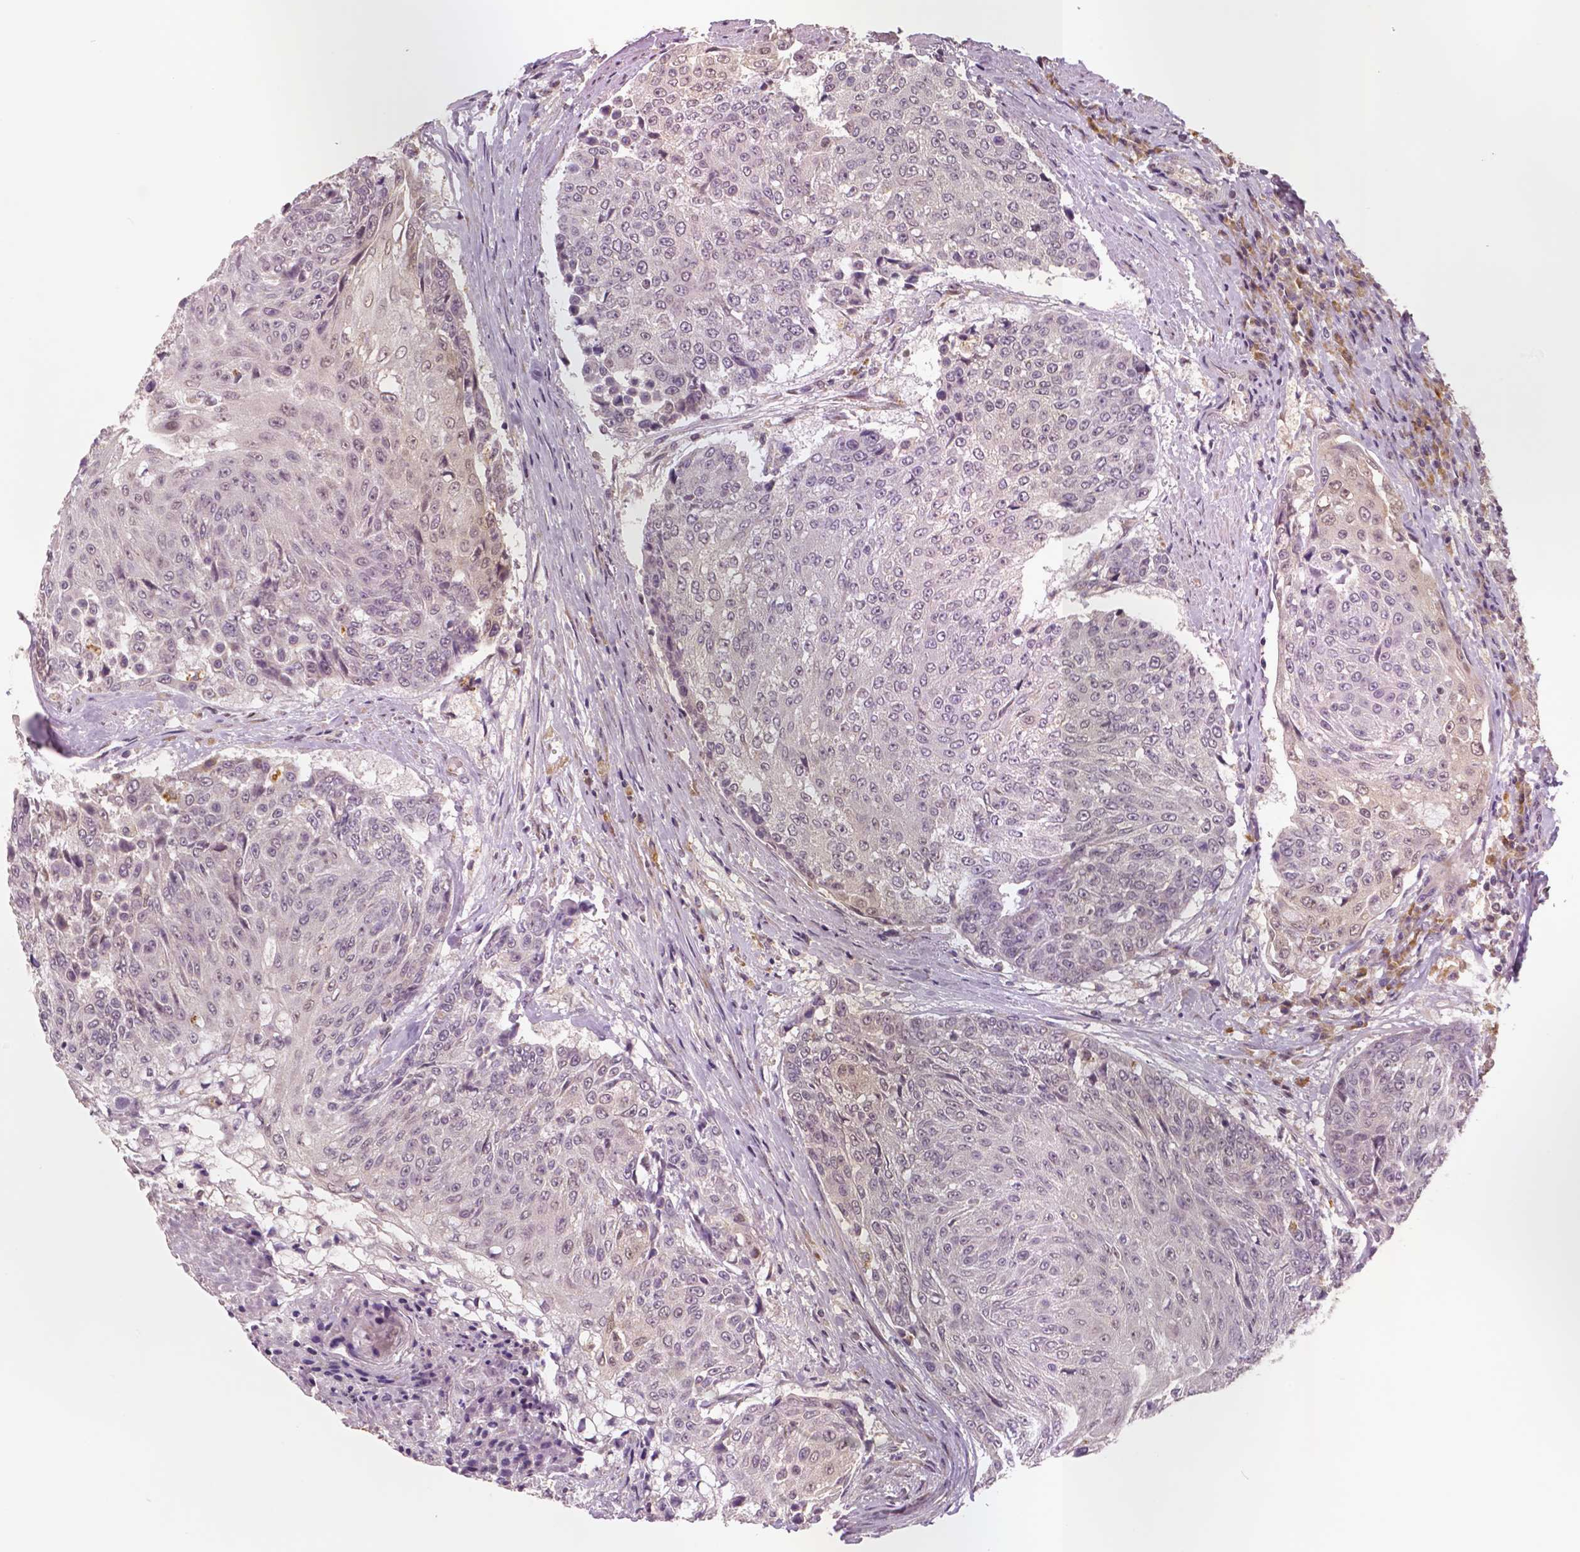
{"staining": {"intensity": "weak", "quantity": "25%-75%", "location": "cytoplasmic/membranous,nuclear"}, "tissue": "urothelial cancer", "cell_type": "Tumor cells", "image_type": "cancer", "snomed": [{"axis": "morphology", "description": "Urothelial carcinoma, High grade"}, {"axis": "topography", "description": "Urinary bladder"}], "caption": "Protein expression analysis of high-grade urothelial carcinoma demonstrates weak cytoplasmic/membranous and nuclear staining in approximately 25%-75% of tumor cells.", "gene": "STAT3", "patient": {"sex": "female", "age": 63}}